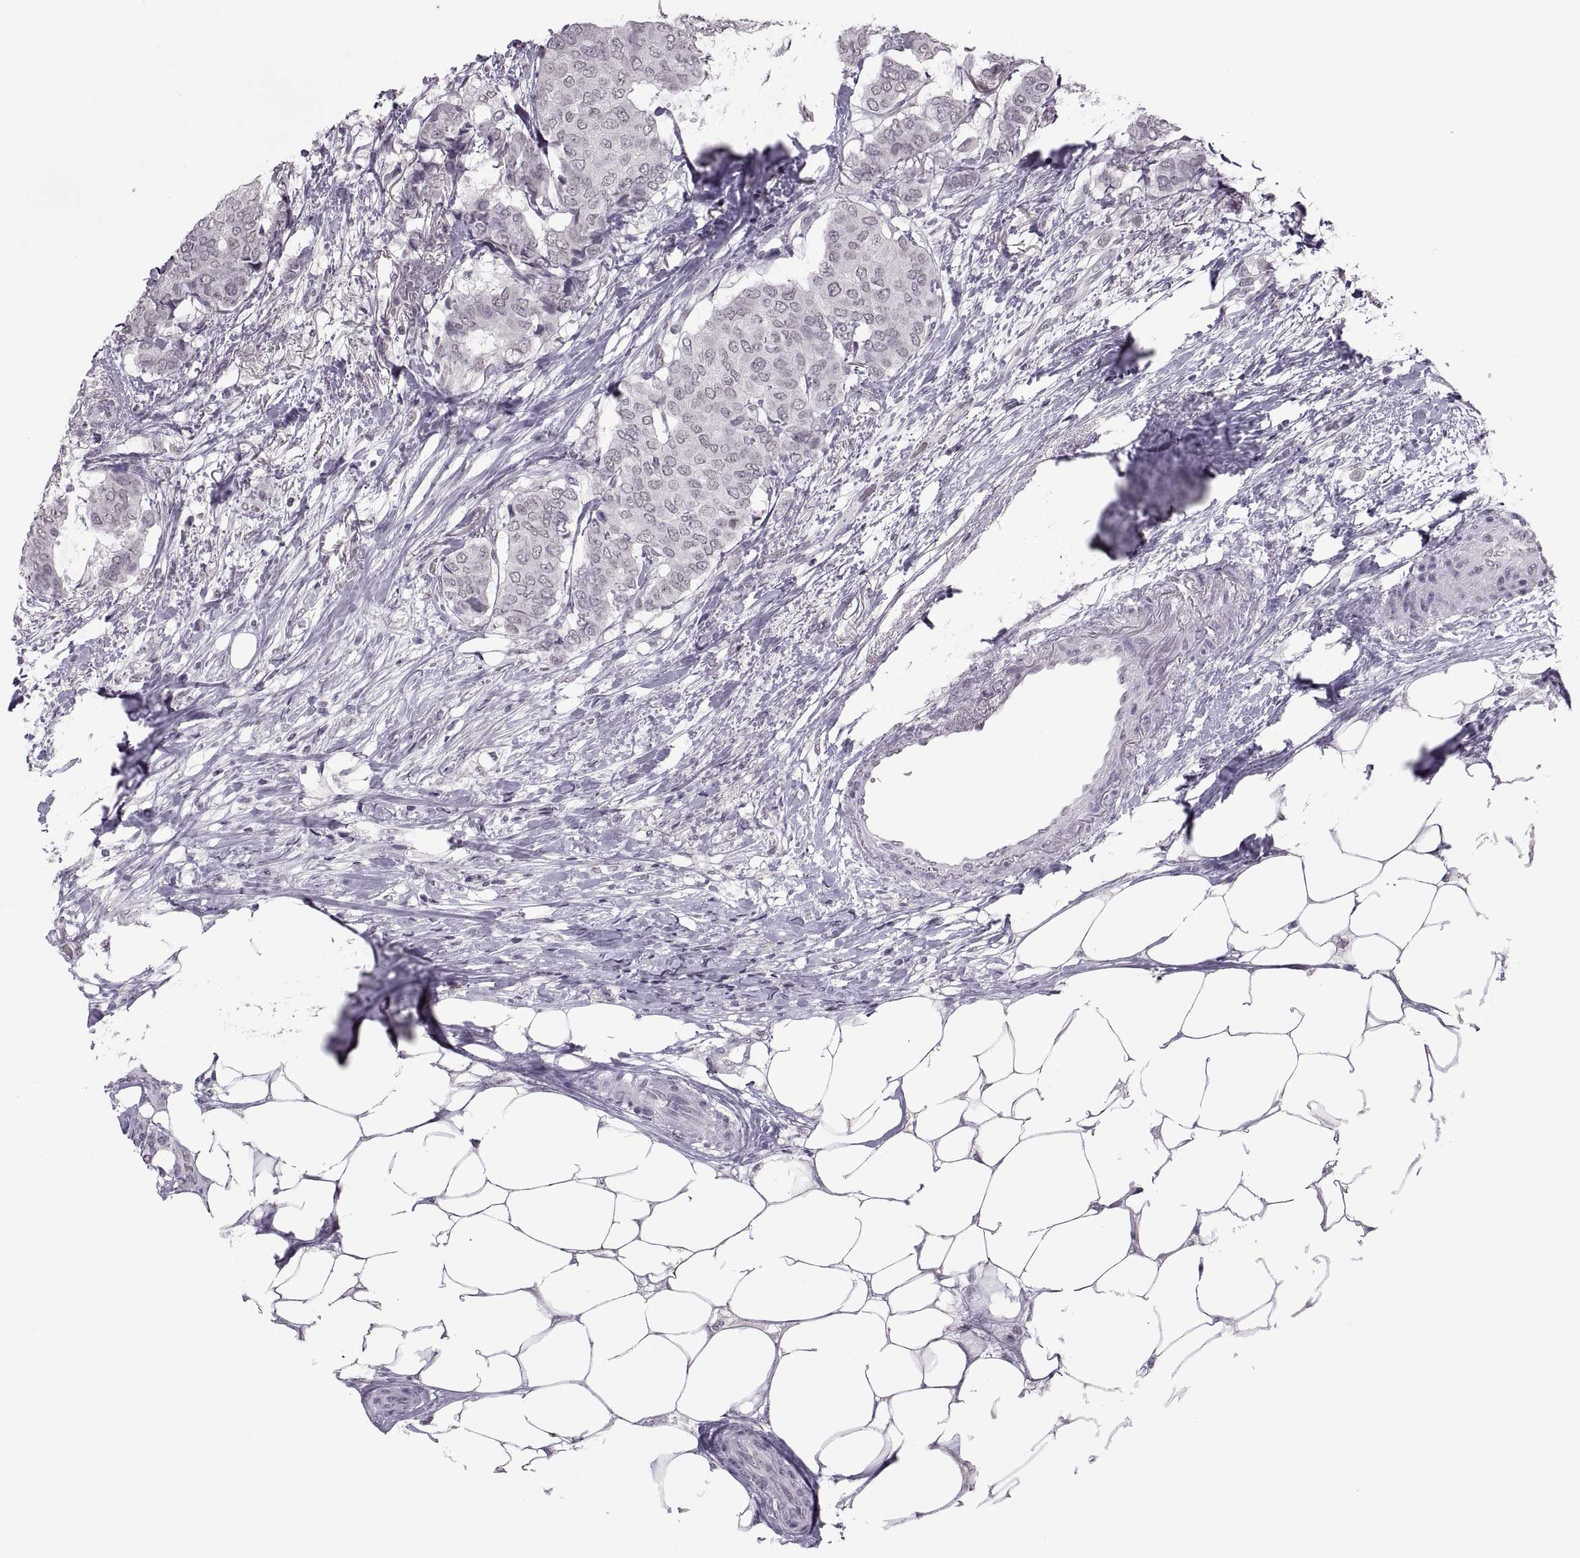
{"staining": {"intensity": "negative", "quantity": "none", "location": "none"}, "tissue": "breast cancer", "cell_type": "Tumor cells", "image_type": "cancer", "snomed": [{"axis": "morphology", "description": "Duct carcinoma"}, {"axis": "topography", "description": "Breast"}], "caption": "High power microscopy histopathology image of an immunohistochemistry photomicrograph of breast cancer (intraductal carcinoma), revealing no significant expression in tumor cells.", "gene": "OTP", "patient": {"sex": "female", "age": 75}}